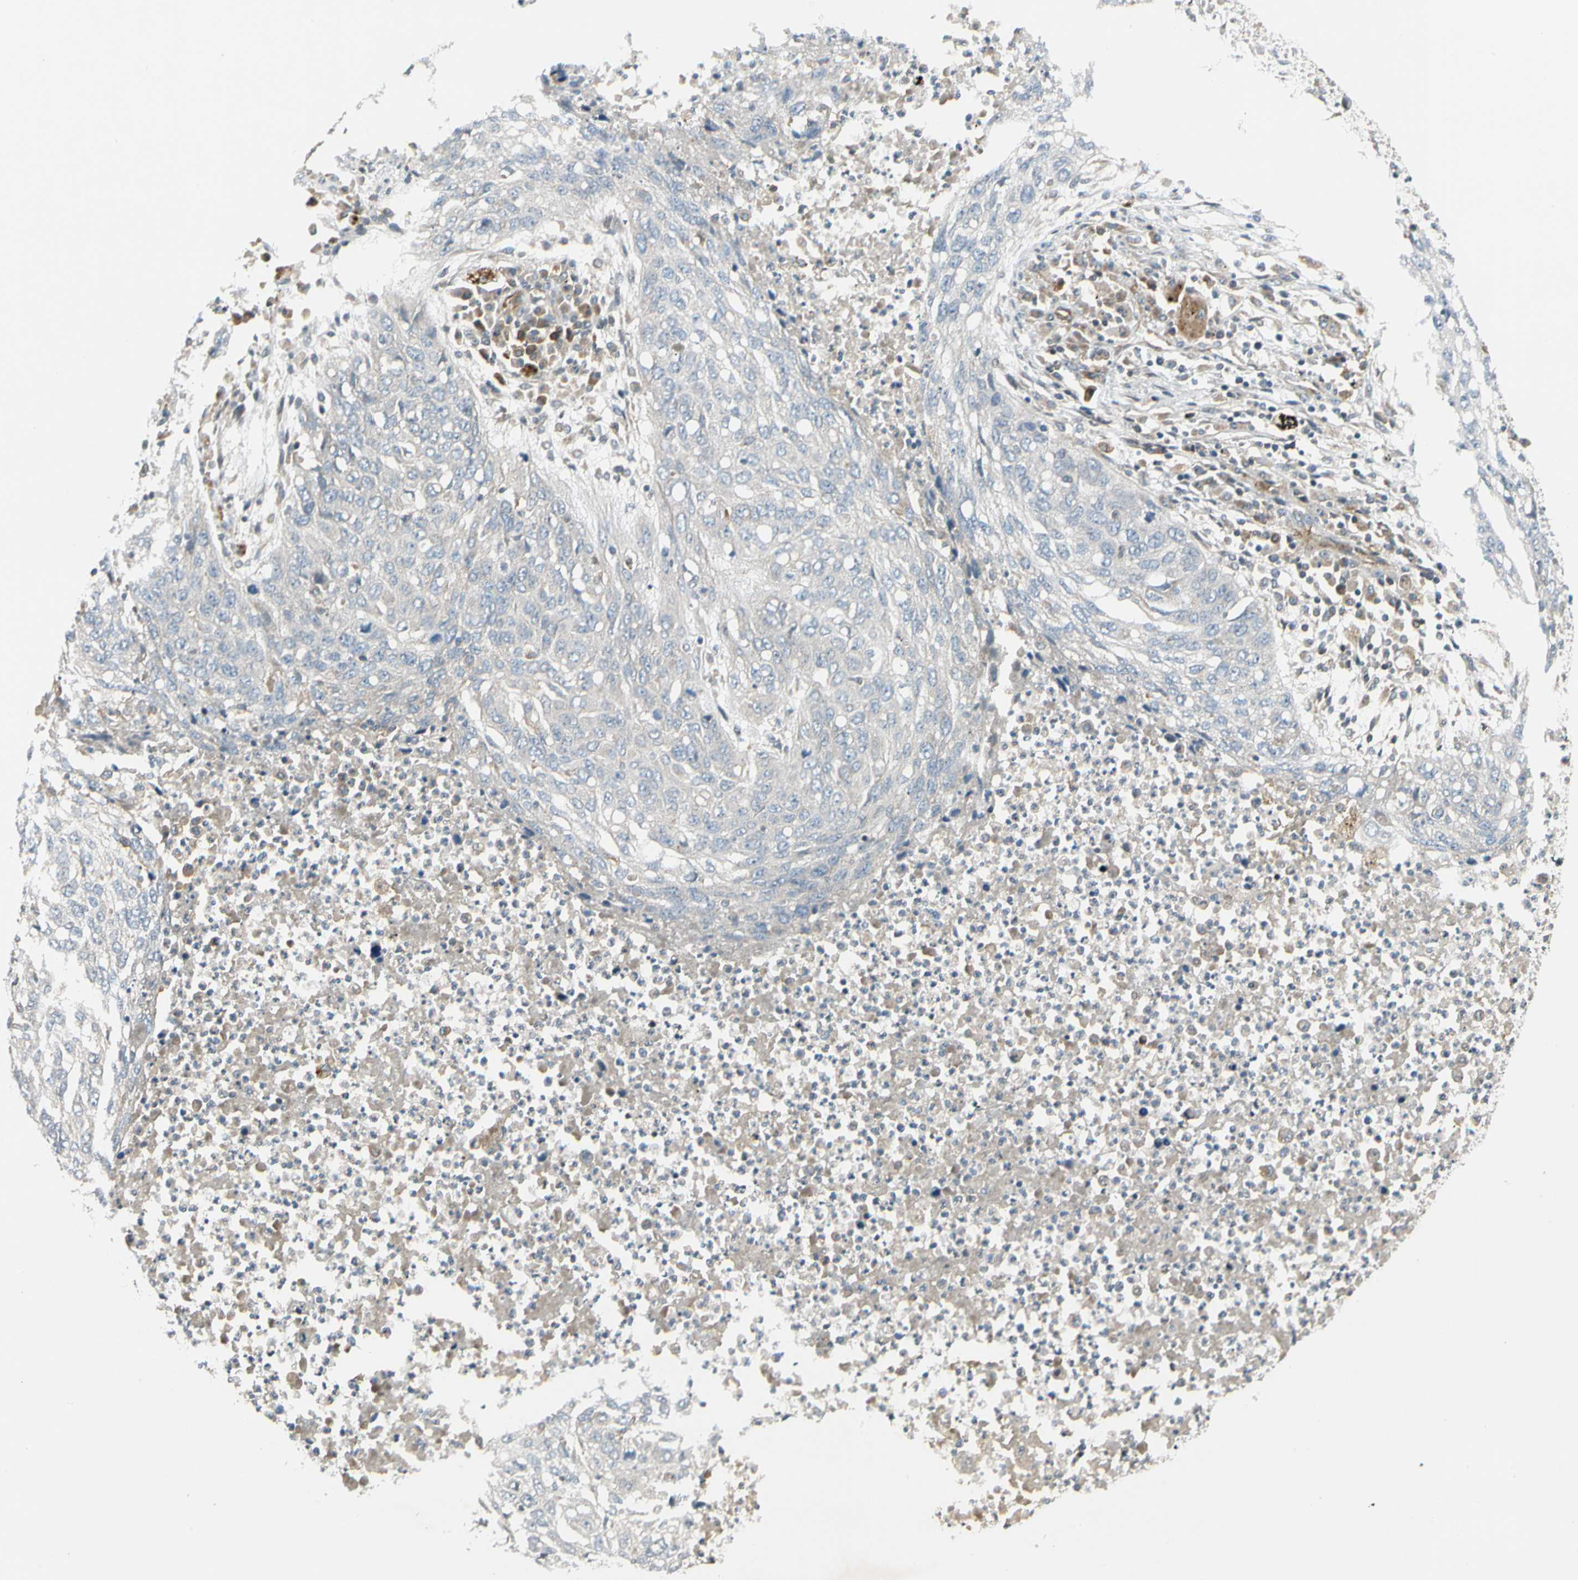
{"staining": {"intensity": "negative", "quantity": "none", "location": "none"}, "tissue": "lung cancer", "cell_type": "Tumor cells", "image_type": "cancer", "snomed": [{"axis": "morphology", "description": "Squamous cell carcinoma, NOS"}, {"axis": "topography", "description": "Lung"}], "caption": "The histopathology image shows no significant positivity in tumor cells of squamous cell carcinoma (lung).", "gene": "TRIO", "patient": {"sex": "female", "age": 63}}